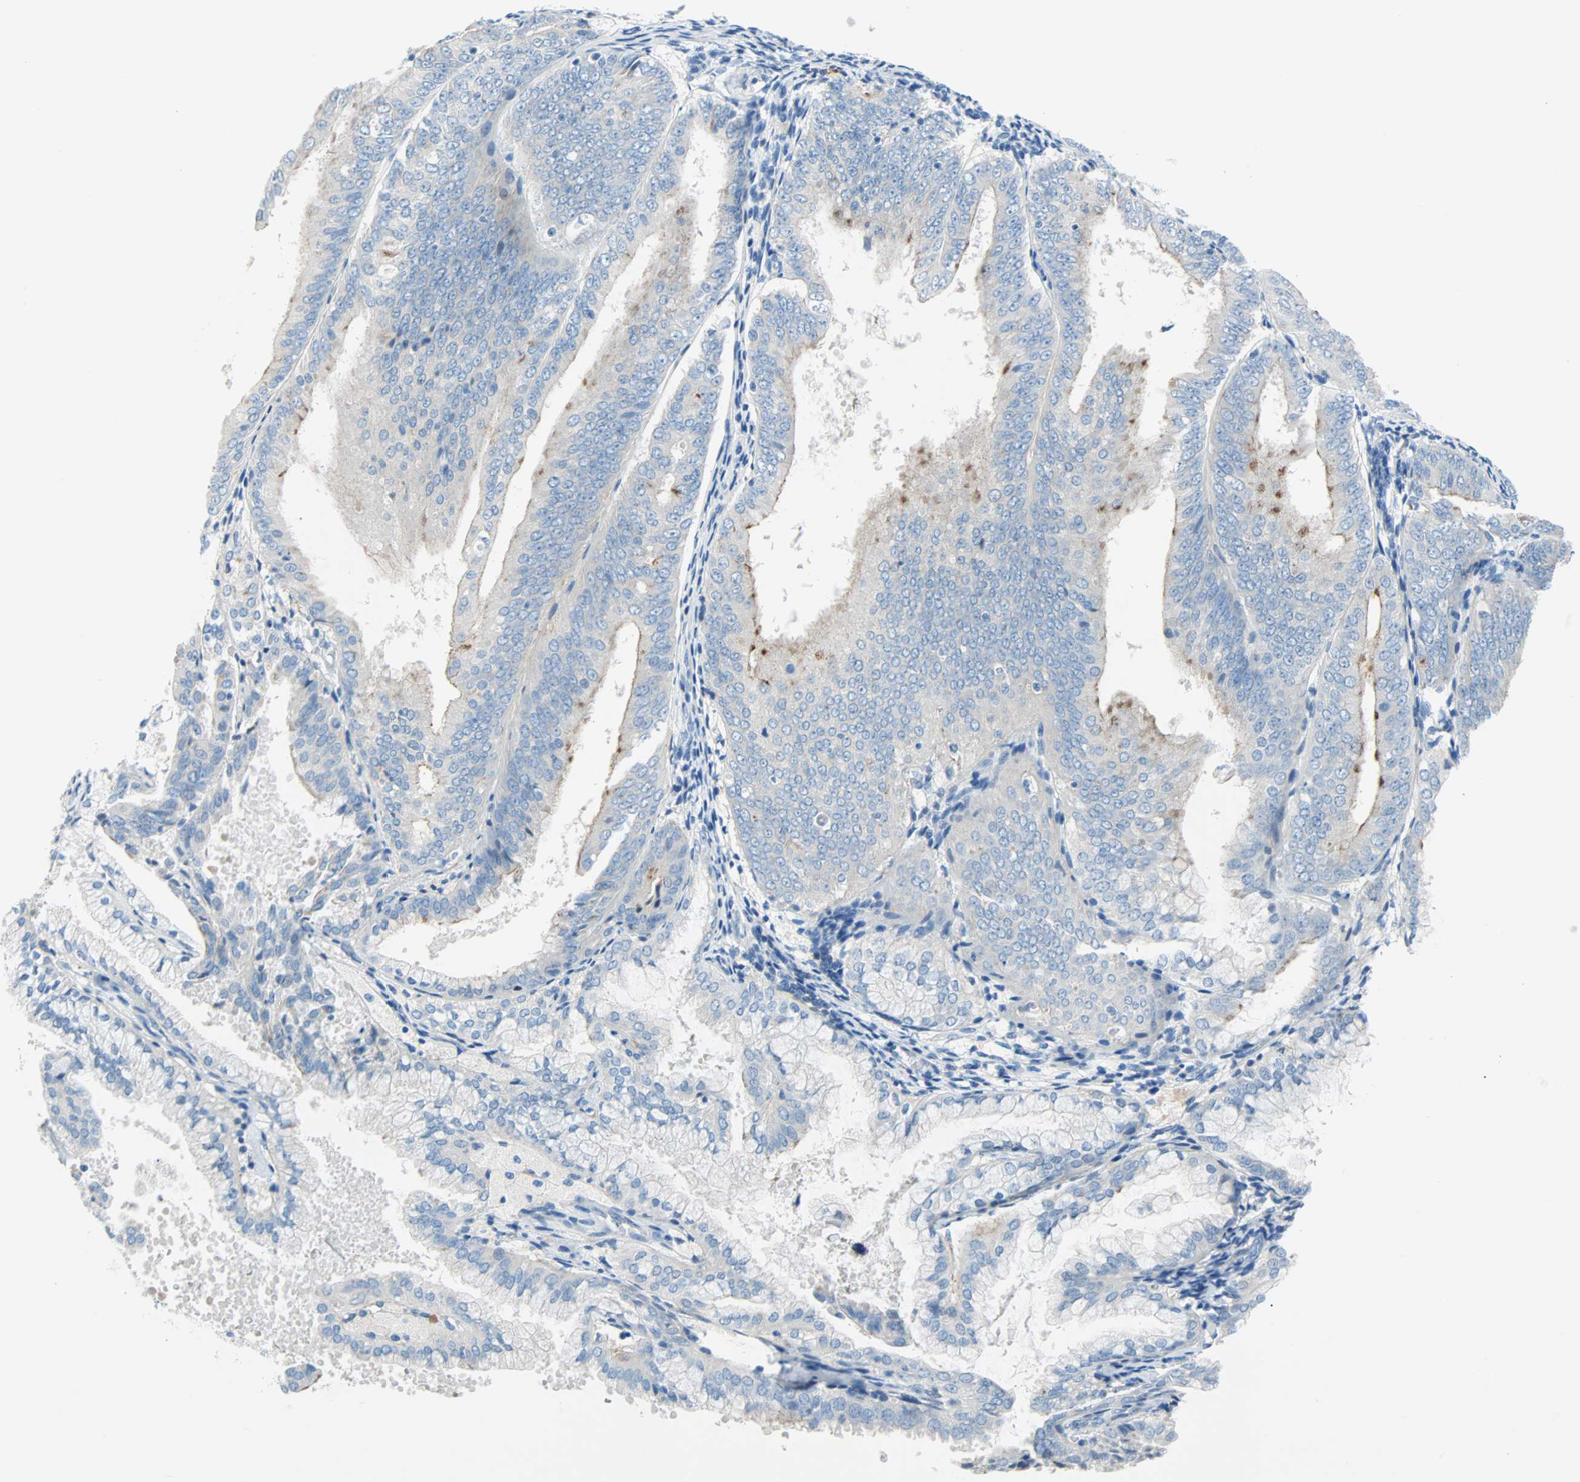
{"staining": {"intensity": "weak", "quantity": "<25%", "location": "cytoplasmic/membranous"}, "tissue": "endometrial cancer", "cell_type": "Tumor cells", "image_type": "cancer", "snomed": [{"axis": "morphology", "description": "Adenocarcinoma, NOS"}, {"axis": "topography", "description": "Endometrium"}], "caption": "Endometrial adenocarcinoma was stained to show a protein in brown. There is no significant staining in tumor cells.", "gene": "PDPN", "patient": {"sex": "female", "age": 63}}